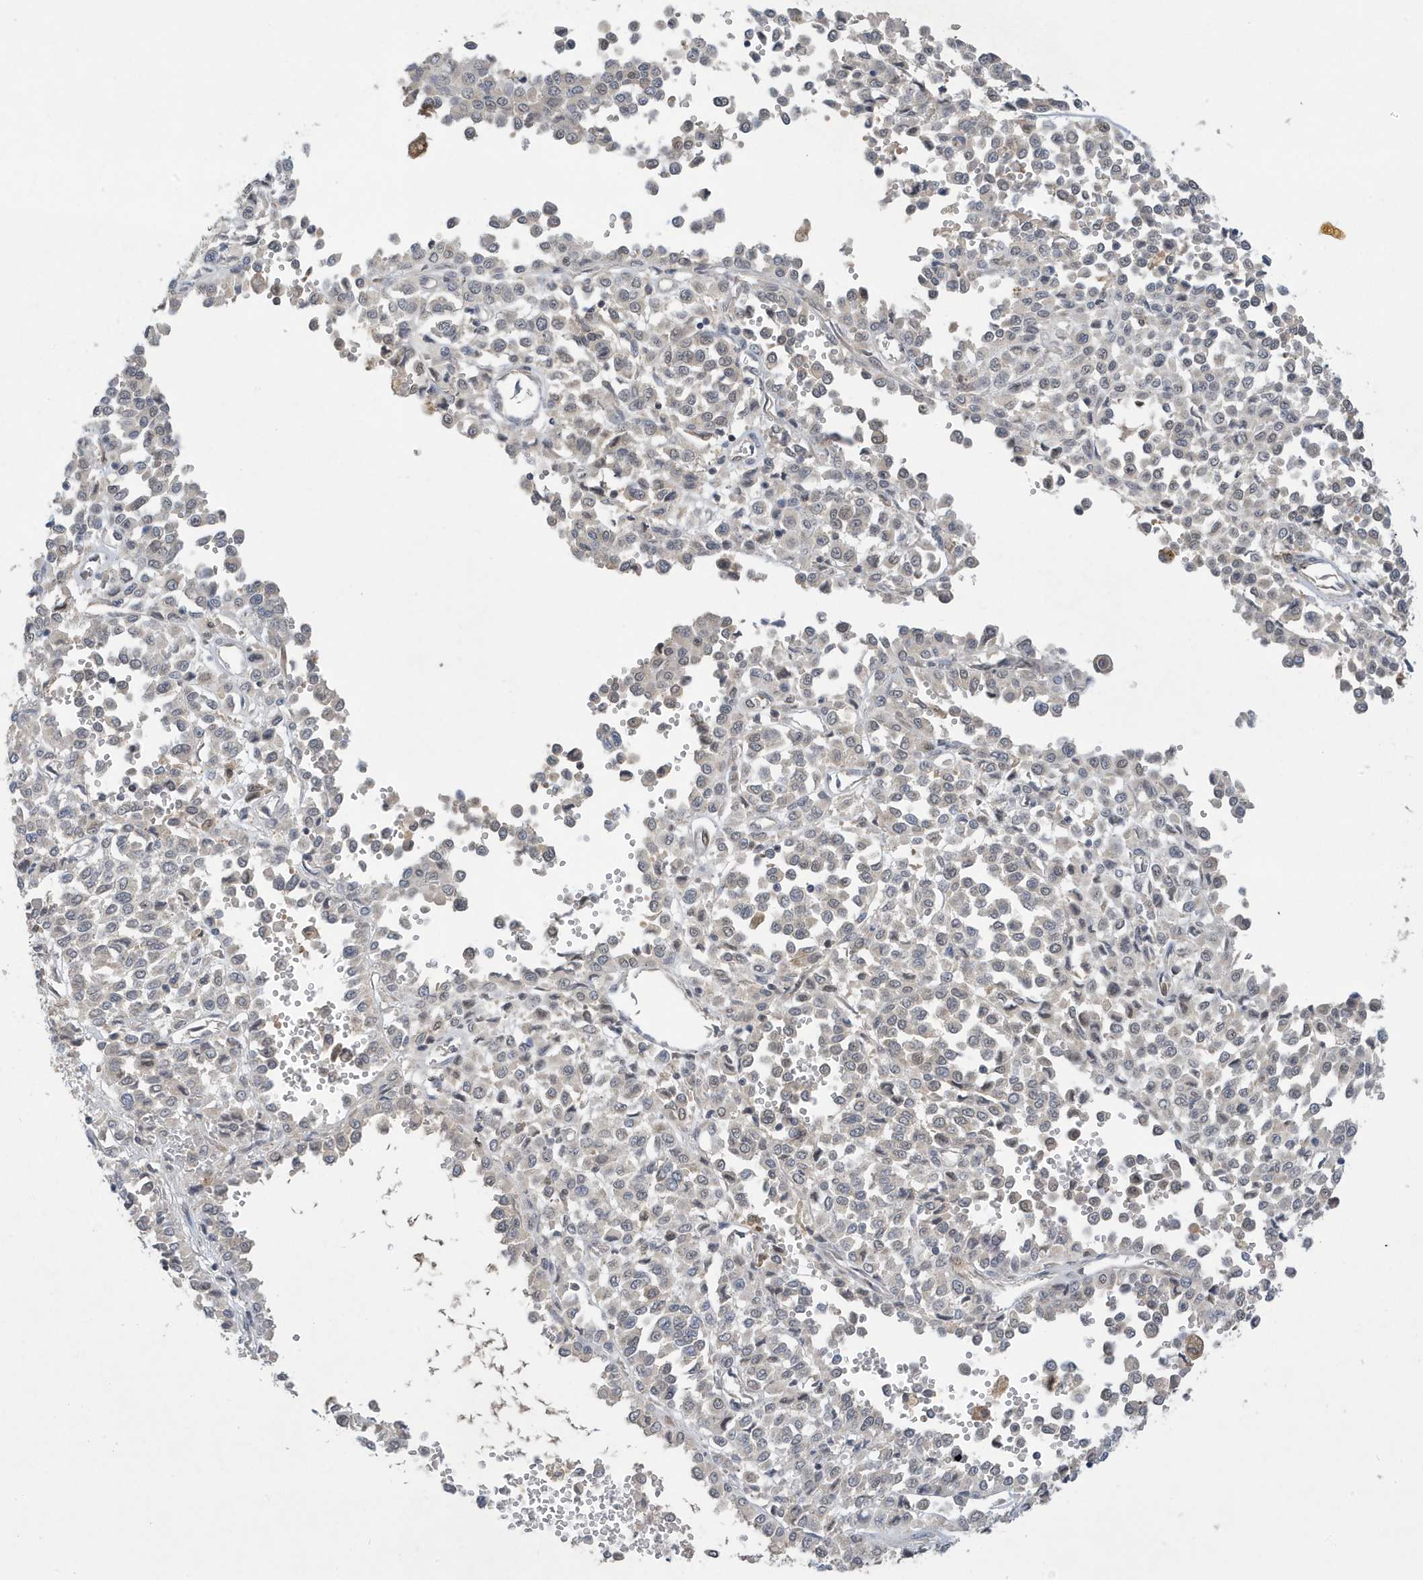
{"staining": {"intensity": "negative", "quantity": "none", "location": "none"}, "tissue": "melanoma", "cell_type": "Tumor cells", "image_type": "cancer", "snomed": [{"axis": "morphology", "description": "Malignant melanoma, Metastatic site"}, {"axis": "topography", "description": "Pancreas"}], "caption": "This is a micrograph of immunohistochemistry (IHC) staining of melanoma, which shows no positivity in tumor cells. (DAB (3,3'-diaminobenzidine) immunohistochemistry (IHC), high magnification).", "gene": "NCOA7", "patient": {"sex": "female", "age": 30}}